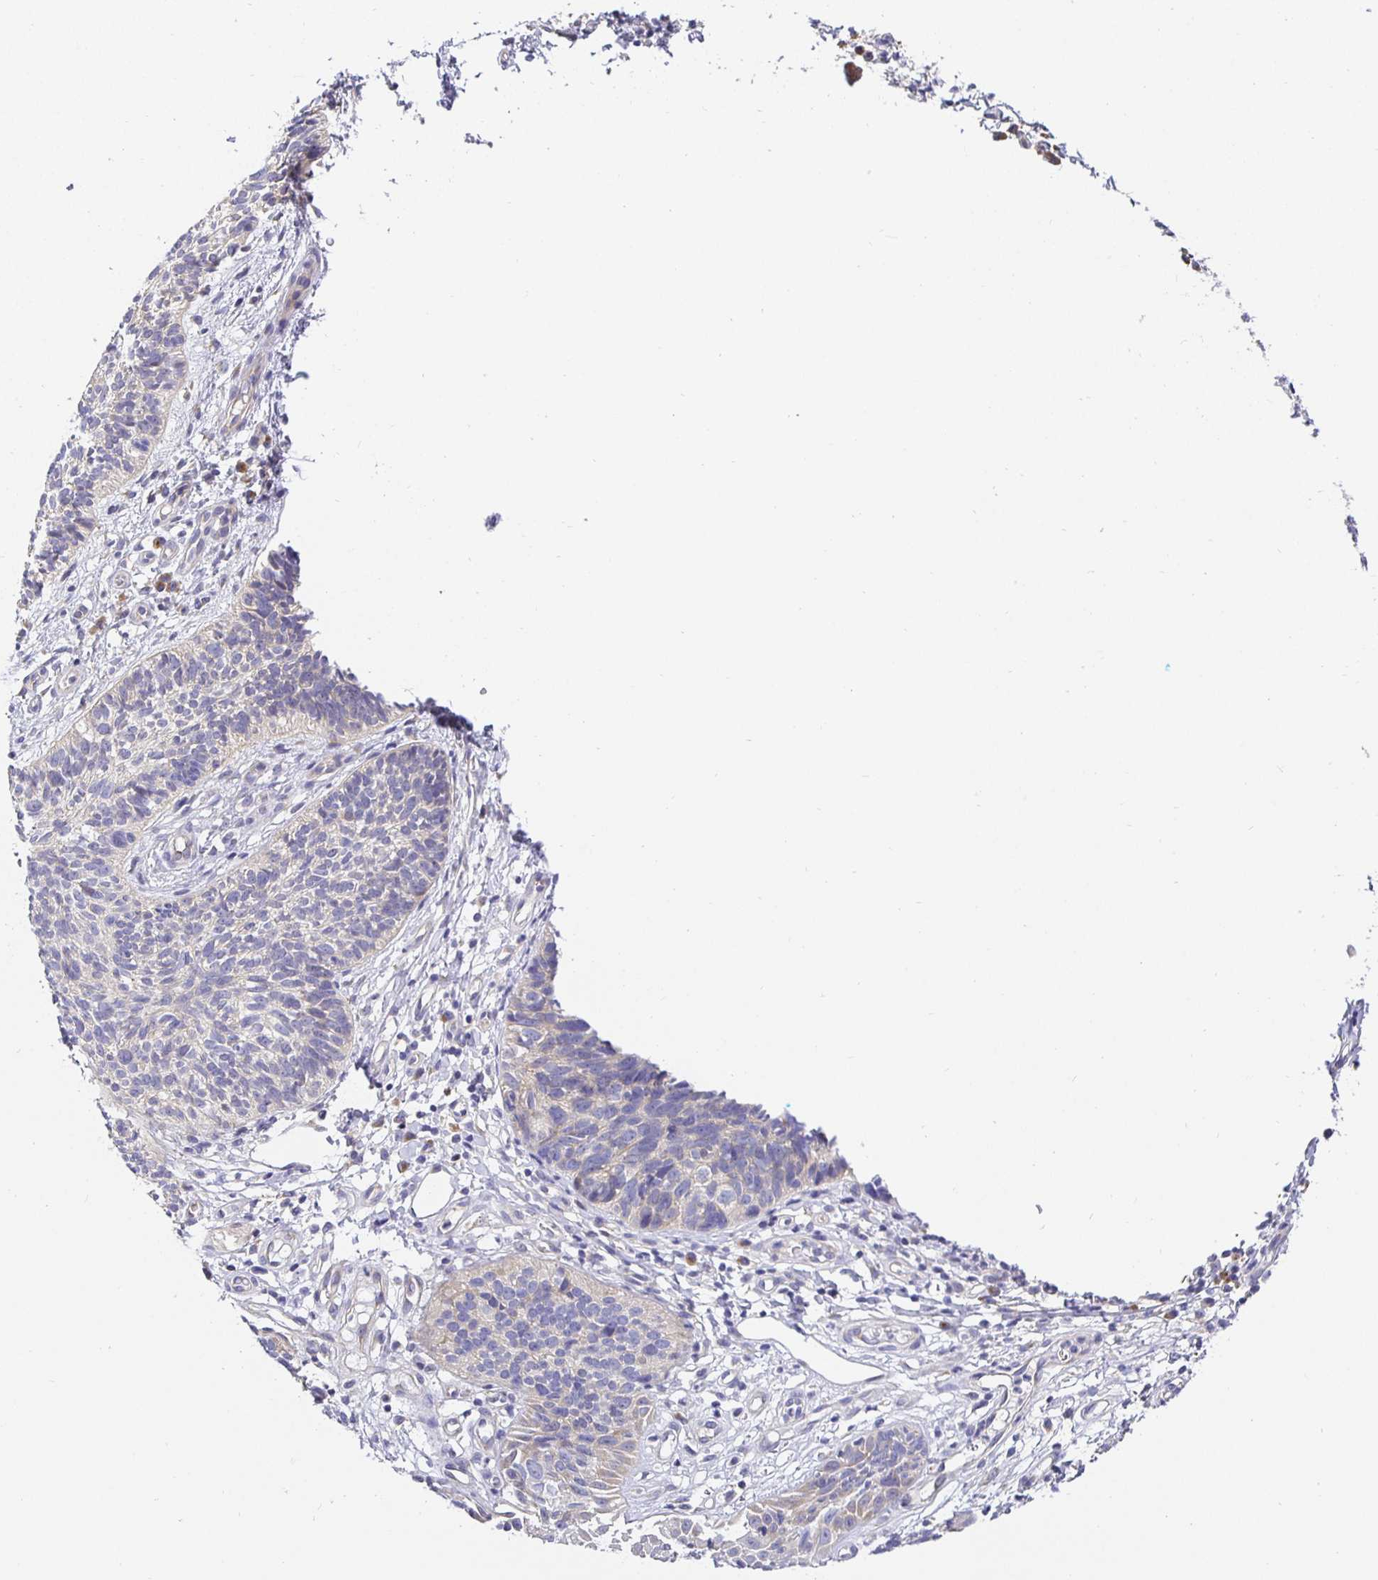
{"staining": {"intensity": "negative", "quantity": "none", "location": "none"}, "tissue": "skin cancer", "cell_type": "Tumor cells", "image_type": "cancer", "snomed": [{"axis": "morphology", "description": "Basal cell carcinoma"}, {"axis": "topography", "description": "Skin"}, {"axis": "topography", "description": "Skin of leg"}], "caption": "DAB immunohistochemical staining of skin cancer displays no significant expression in tumor cells. (Brightfield microscopy of DAB IHC at high magnification).", "gene": "OPALIN", "patient": {"sex": "female", "age": 87}}